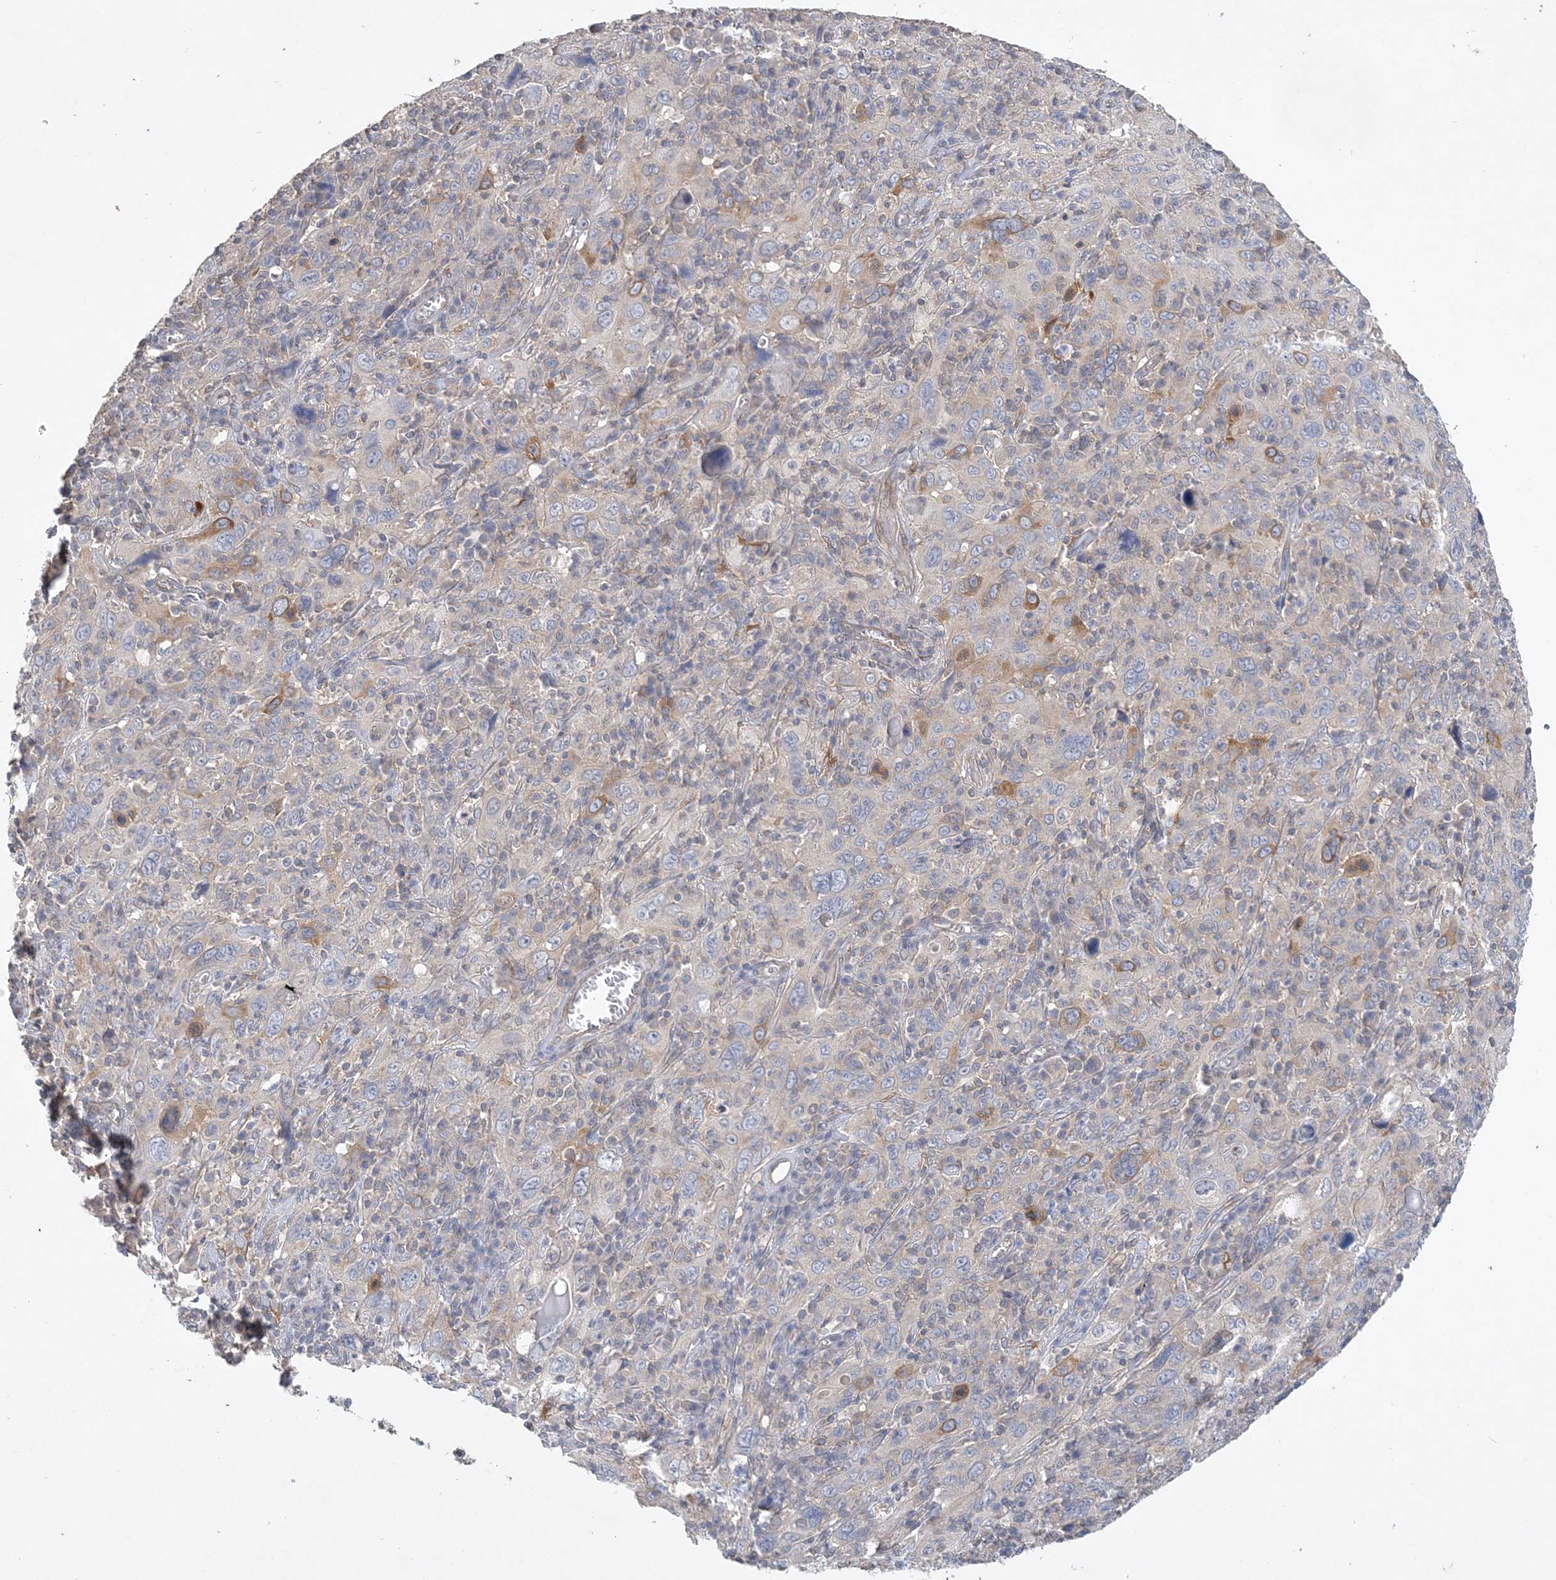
{"staining": {"intensity": "moderate", "quantity": "<25%", "location": "cytoplasmic/membranous"}, "tissue": "cervical cancer", "cell_type": "Tumor cells", "image_type": "cancer", "snomed": [{"axis": "morphology", "description": "Squamous cell carcinoma, NOS"}, {"axis": "topography", "description": "Cervix"}], "caption": "Brown immunohistochemical staining in squamous cell carcinoma (cervical) displays moderate cytoplasmic/membranous positivity in approximately <25% of tumor cells. Nuclei are stained in blue.", "gene": "MAP4K5", "patient": {"sex": "female", "age": 46}}